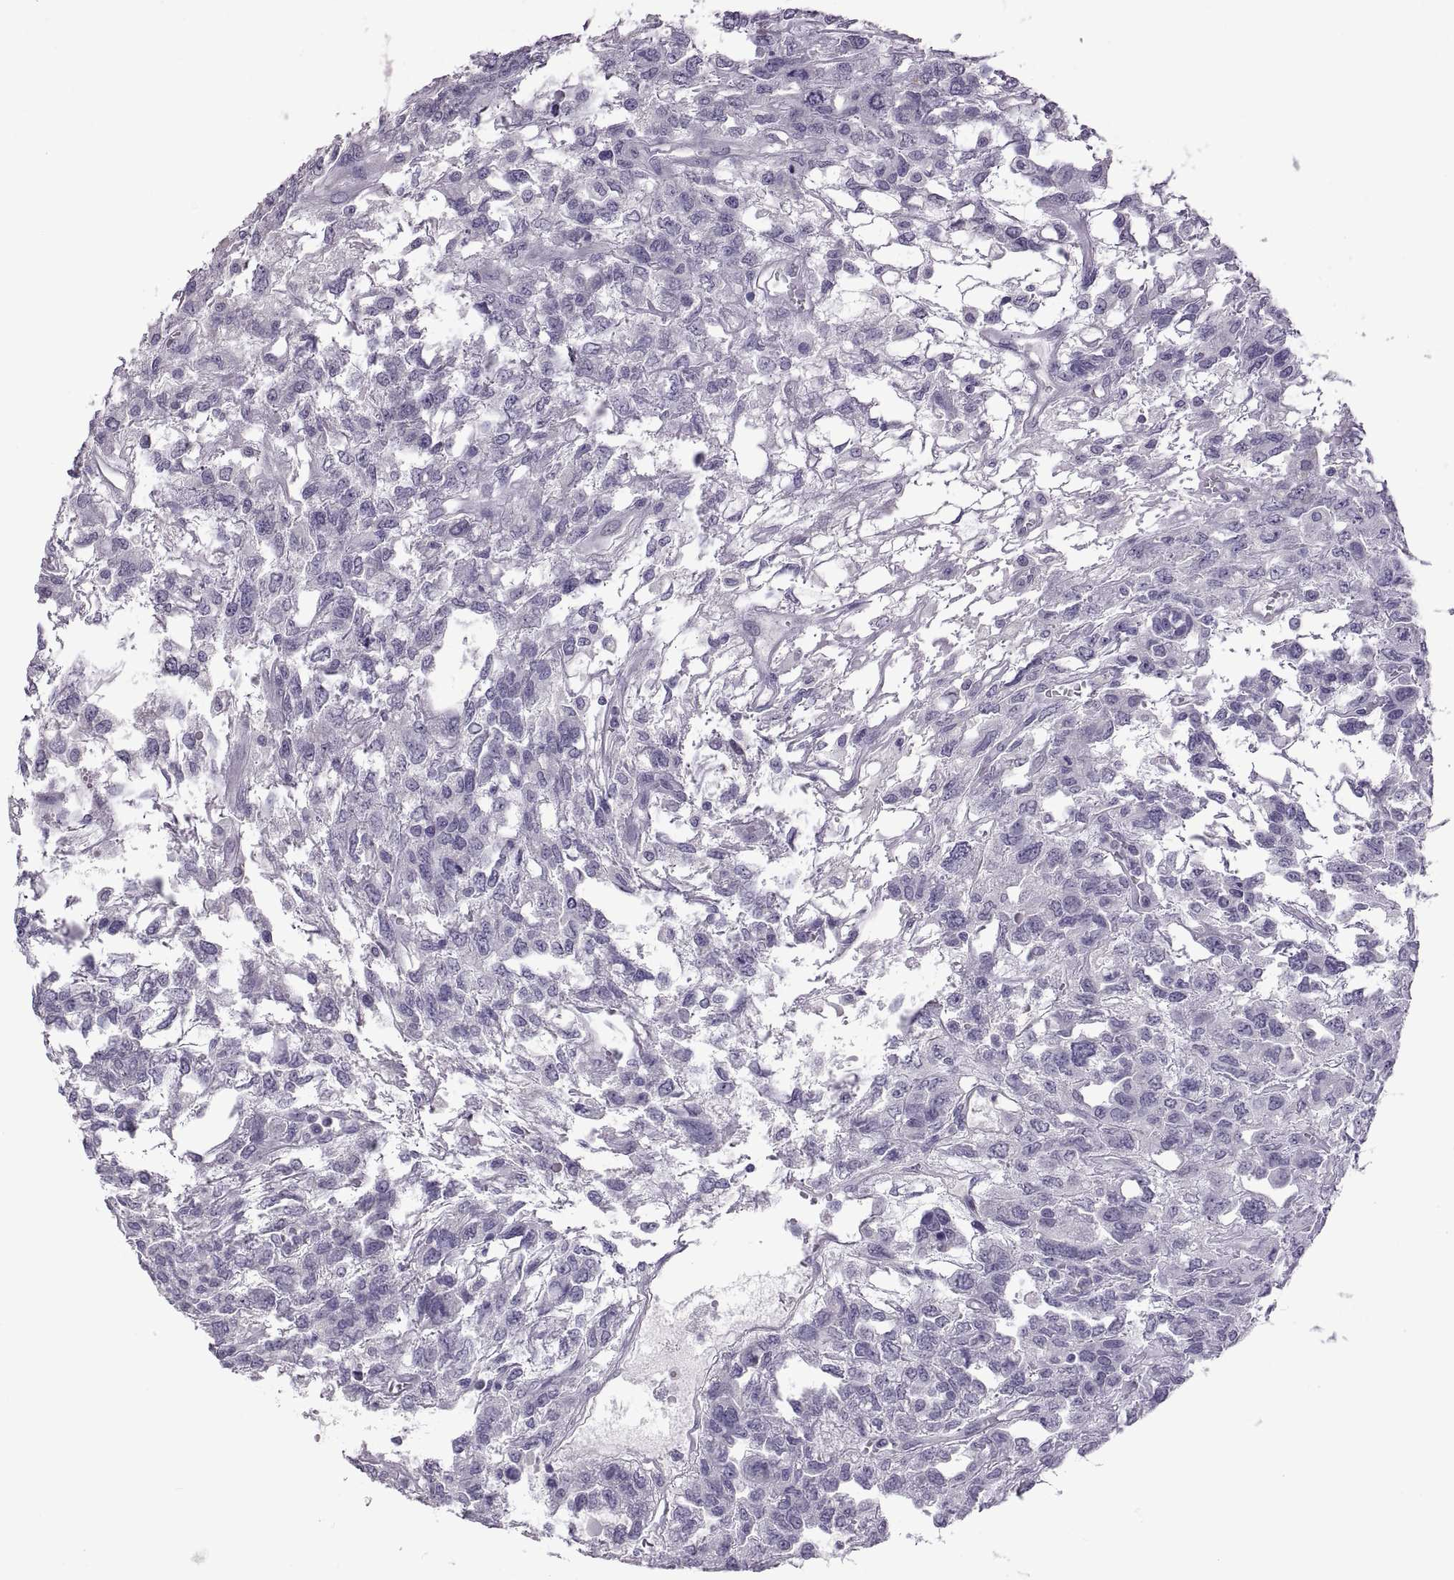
{"staining": {"intensity": "negative", "quantity": "none", "location": "none"}, "tissue": "testis cancer", "cell_type": "Tumor cells", "image_type": "cancer", "snomed": [{"axis": "morphology", "description": "Seminoma, NOS"}, {"axis": "topography", "description": "Testis"}], "caption": "Image shows no protein expression in tumor cells of testis seminoma tissue. Brightfield microscopy of immunohistochemistry (IHC) stained with DAB (brown) and hematoxylin (blue), captured at high magnification.", "gene": "RDM1", "patient": {"sex": "male", "age": 52}}